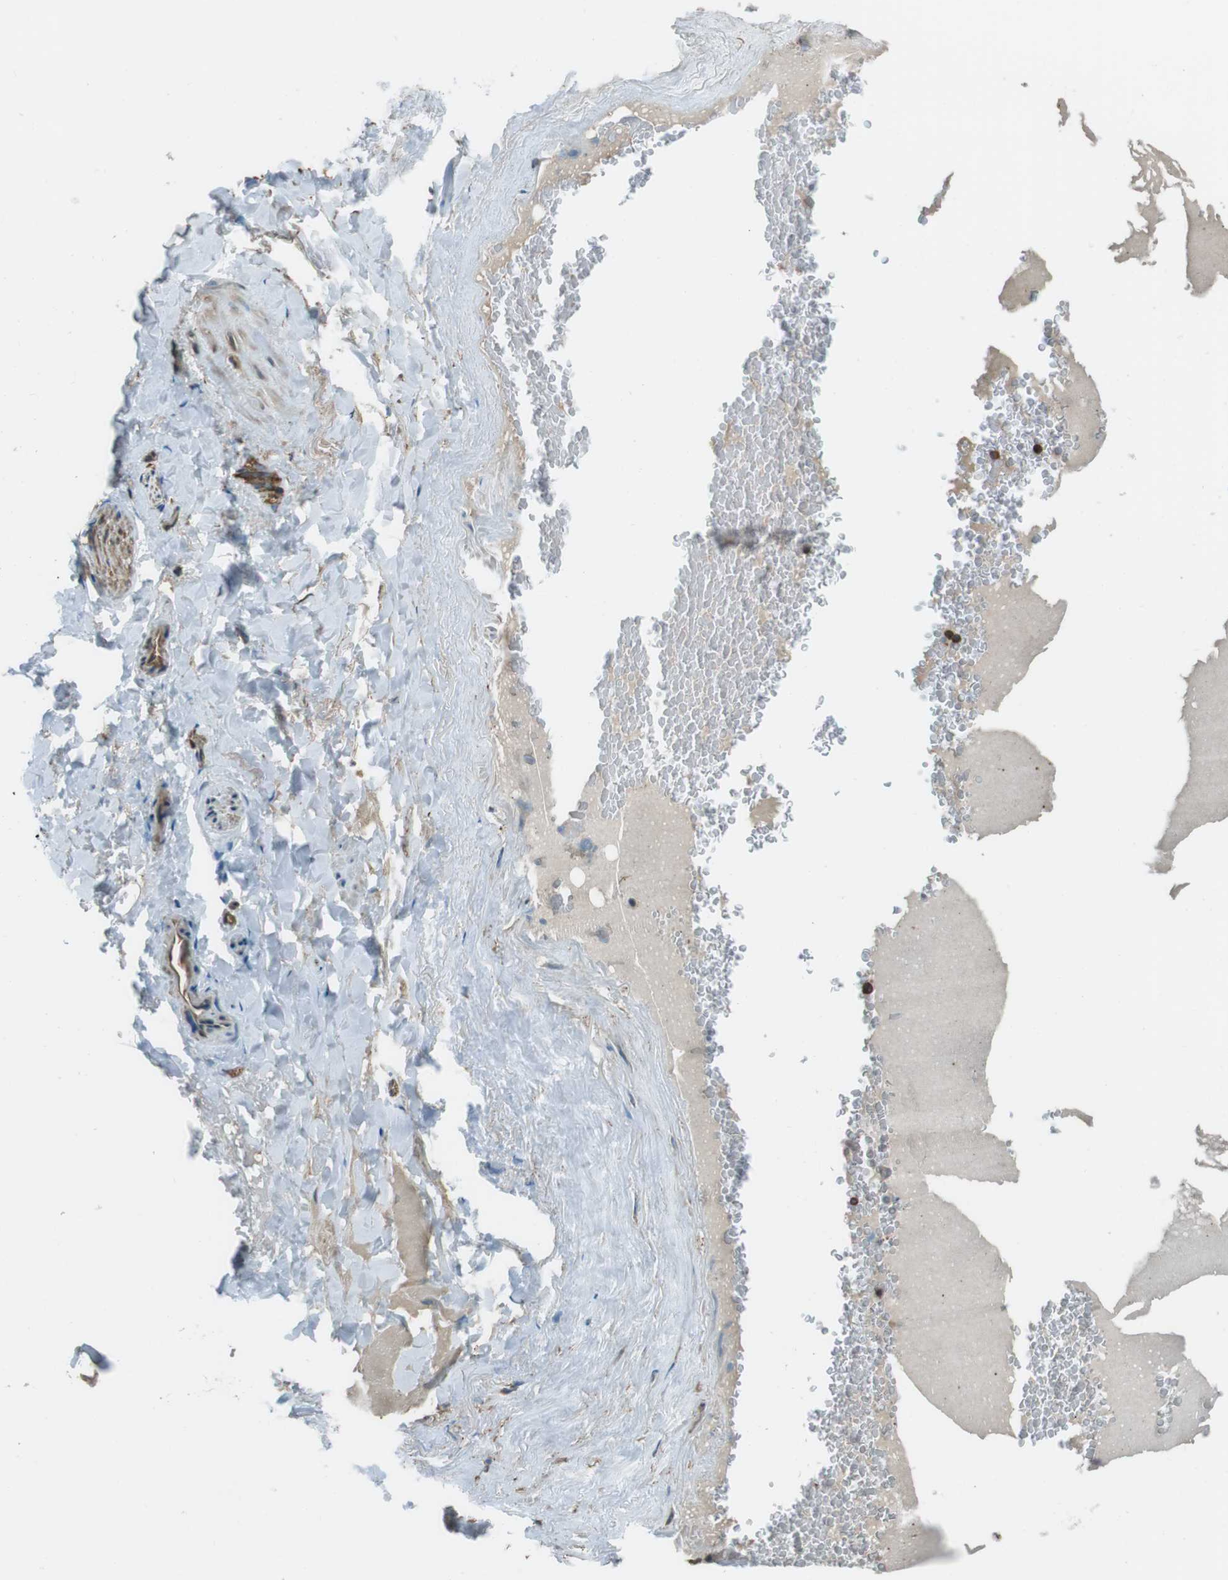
{"staining": {"intensity": "moderate", "quantity": ">75%", "location": "cytoplasmic/membranous"}, "tissue": "adipose tissue", "cell_type": "Adipocytes", "image_type": "normal", "snomed": [{"axis": "morphology", "description": "Normal tissue, NOS"}, {"axis": "topography", "description": "Peripheral nerve tissue"}], "caption": "Immunohistochemical staining of benign adipose tissue displays medium levels of moderate cytoplasmic/membranous expression in about >75% of adipocytes. Nuclei are stained in blue.", "gene": "PA2G4", "patient": {"sex": "male", "age": 70}}